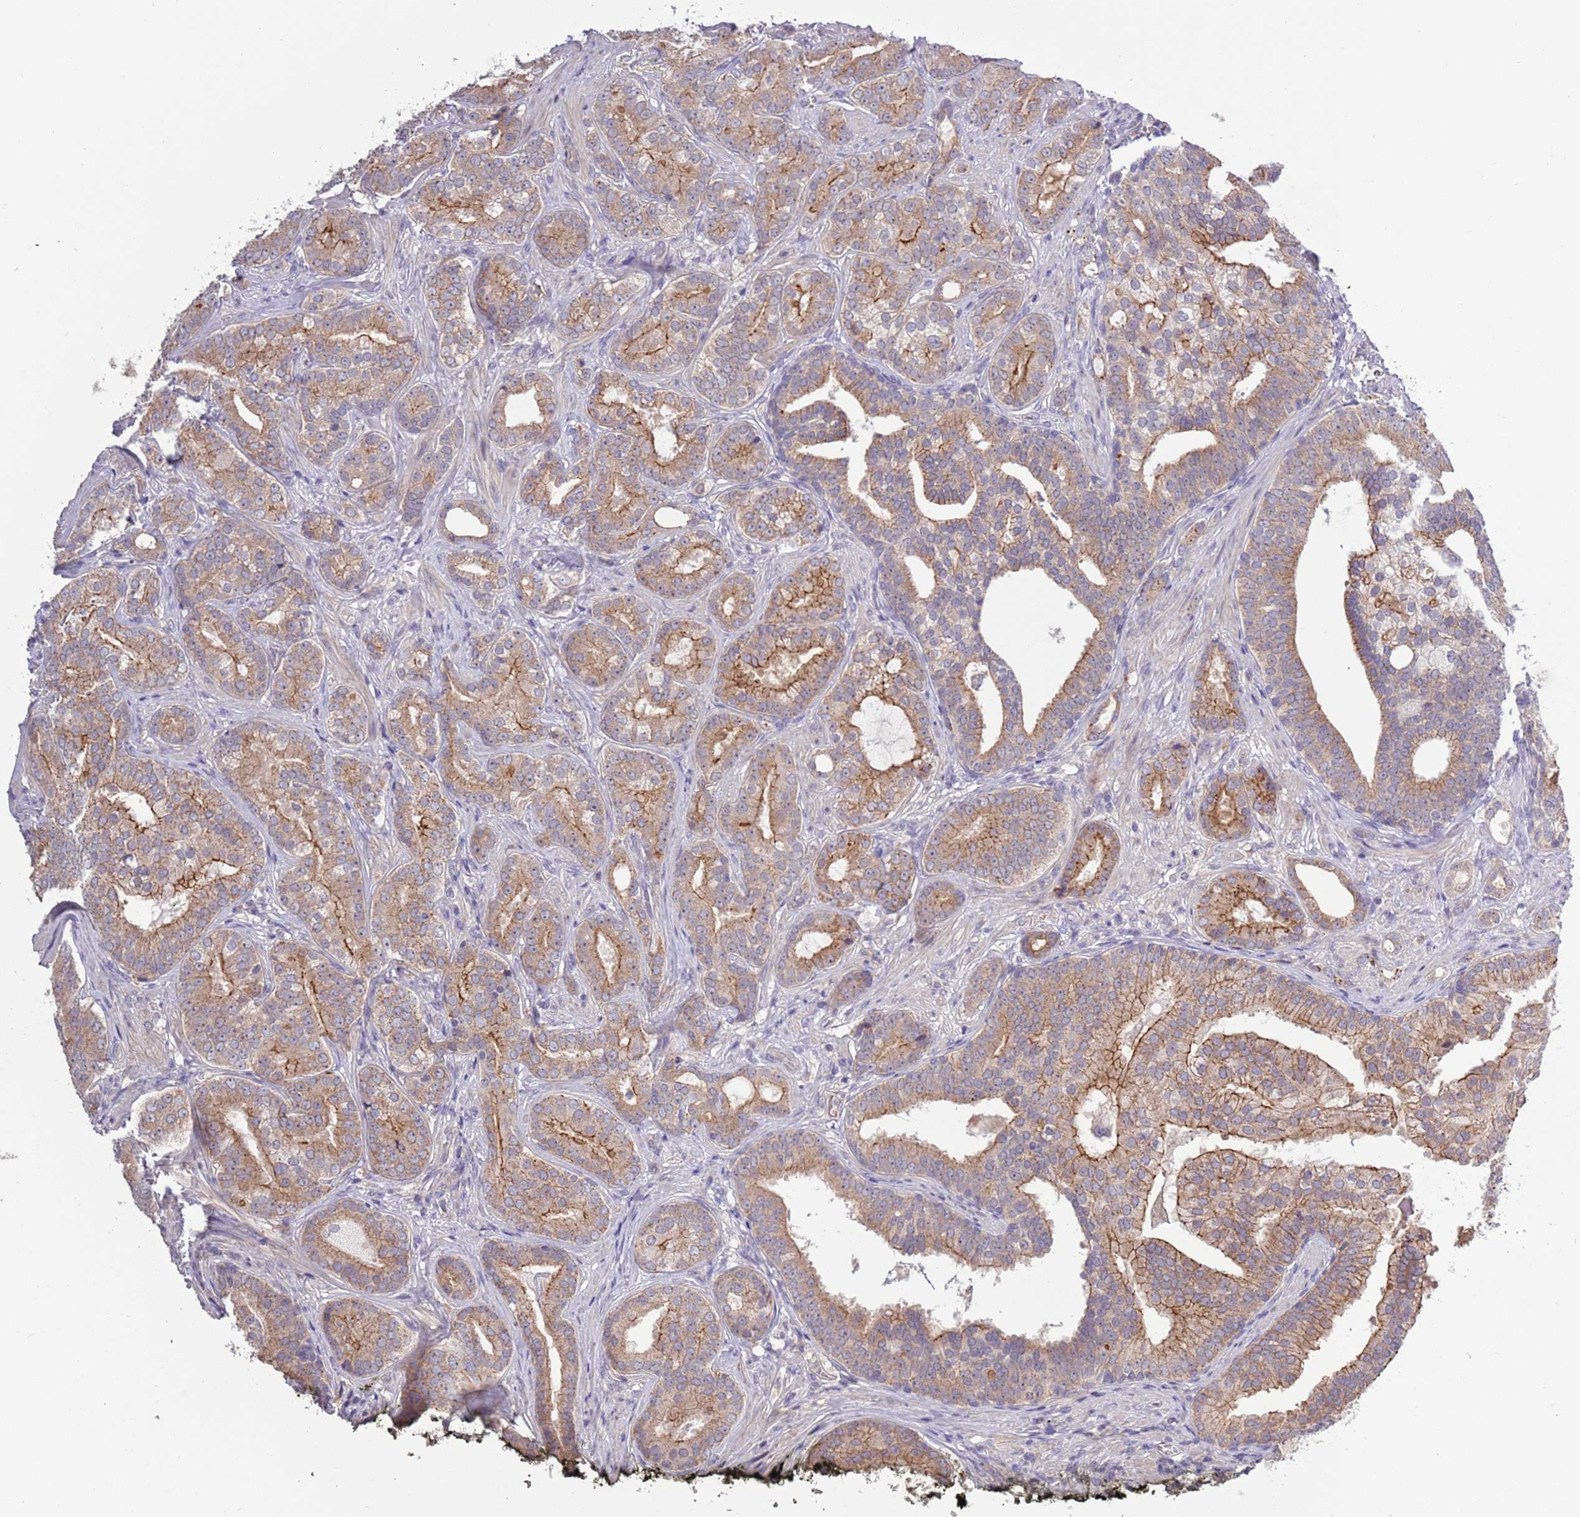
{"staining": {"intensity": "moderate", "quantity": "25%-75%", "location": "cytoplasmic/membranous"}, "tissue": "prostate cancer", "cell_type": "Tumor cells", "image_type": "cancer", "snomed": [{"axis": "morphology", "description": "Adenocarcinoma, High grade"}, {"axis": "topography", "description": "Prostate"}], "caption": "A high-resolution micrograph shows immunohistochemistry (IHC) staining of prostate high-grade adenocarcinoma, which shows moderate cytoplasmic/membranous staining in about 25%-75% of tumor cells.", "gene": "SHROOM3", "patient": {"sex": "male", "age": 55}}